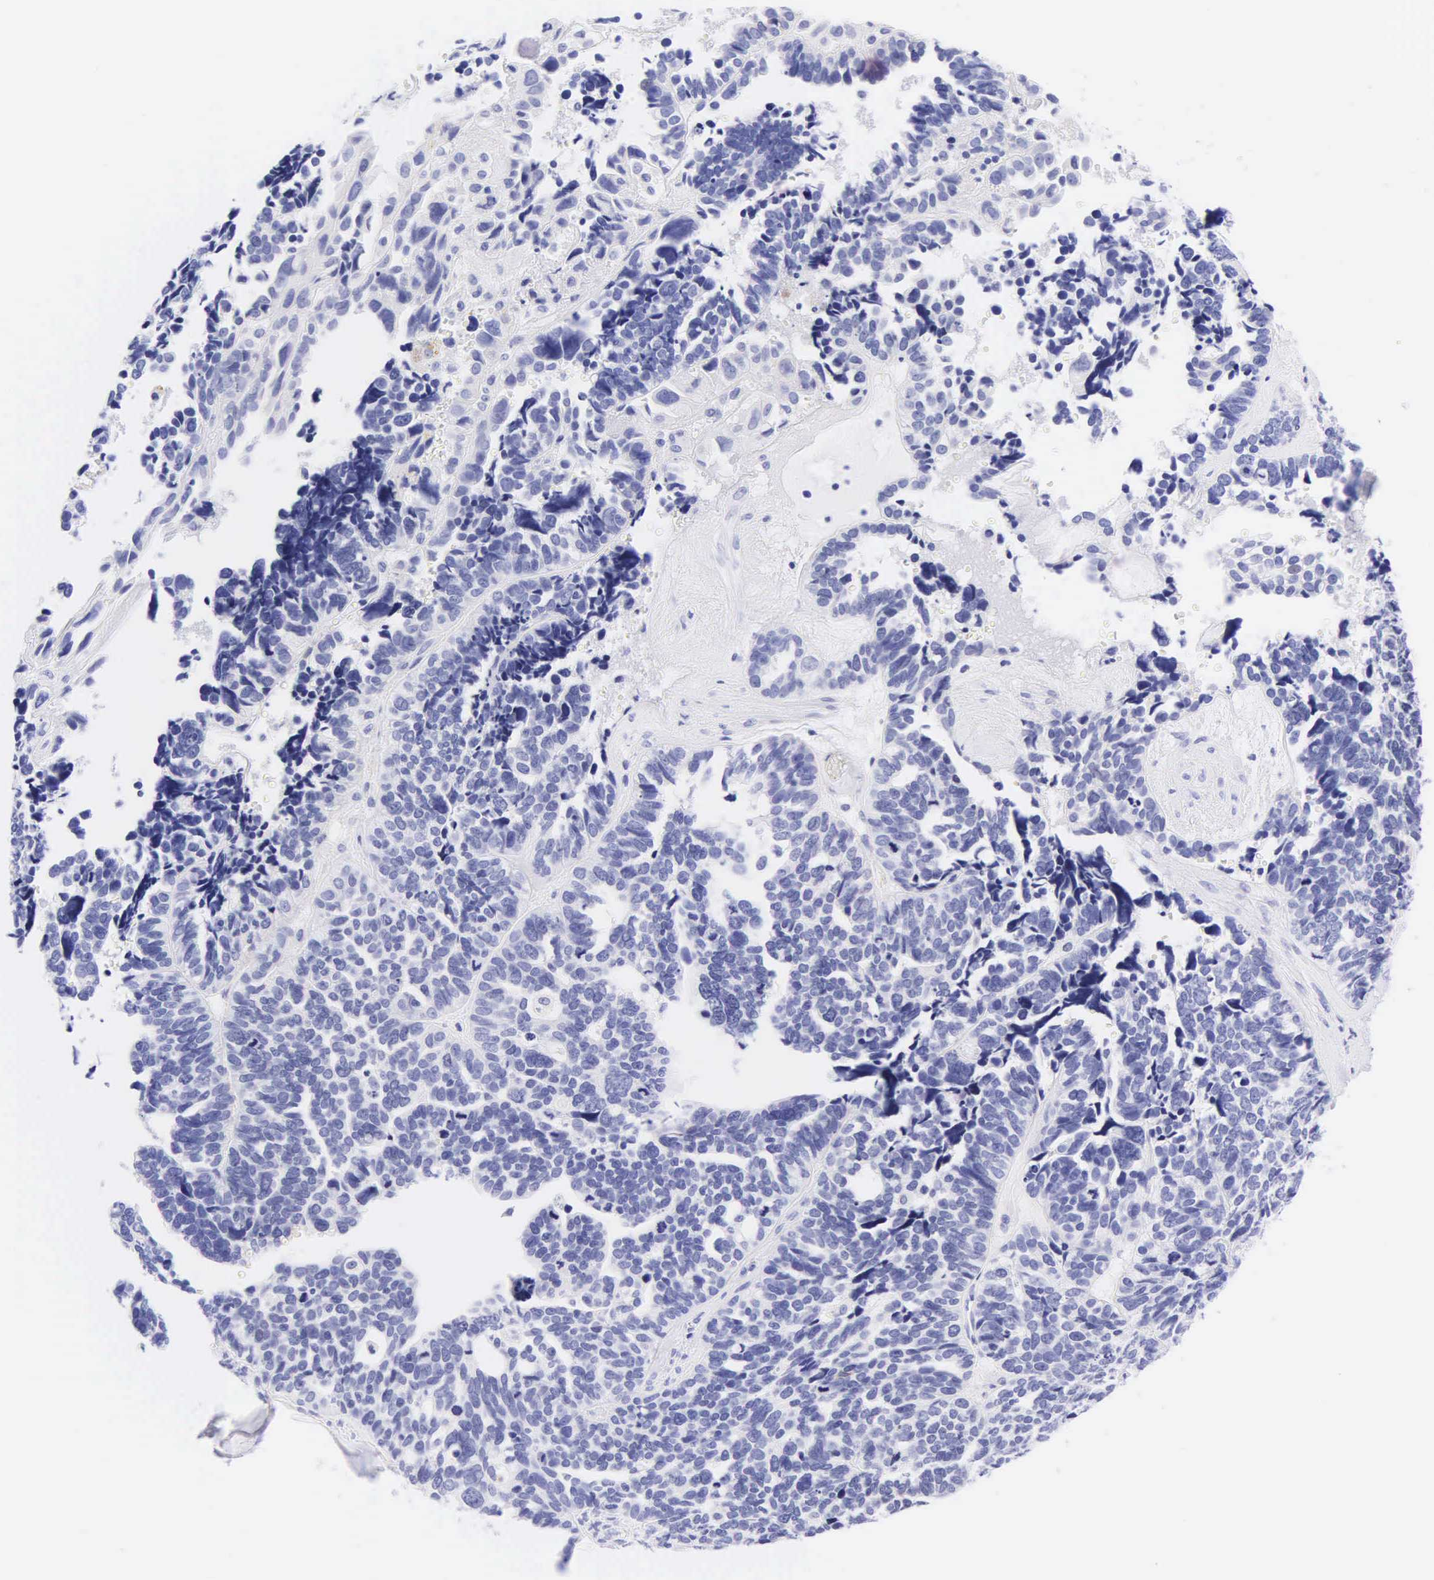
{"staining": {"intensity": "negative", "quantity": "none", "location": "none"}, "tissue": "ovarian cancer", "cell_type": "Tumor cells", "image_type": "cancer", "snomed": [{"axis": "morphology", "description": "Cystadenocarcinoma, serous, NOS"}, {"axis": "topography", "description": "Ovary"}], "caption": "Tumor cells show no significant protein staining in ovarian serous cystadenocarcinoma.", "gene": "KRT20", "patient": {"sex": "female", "age": 77}}